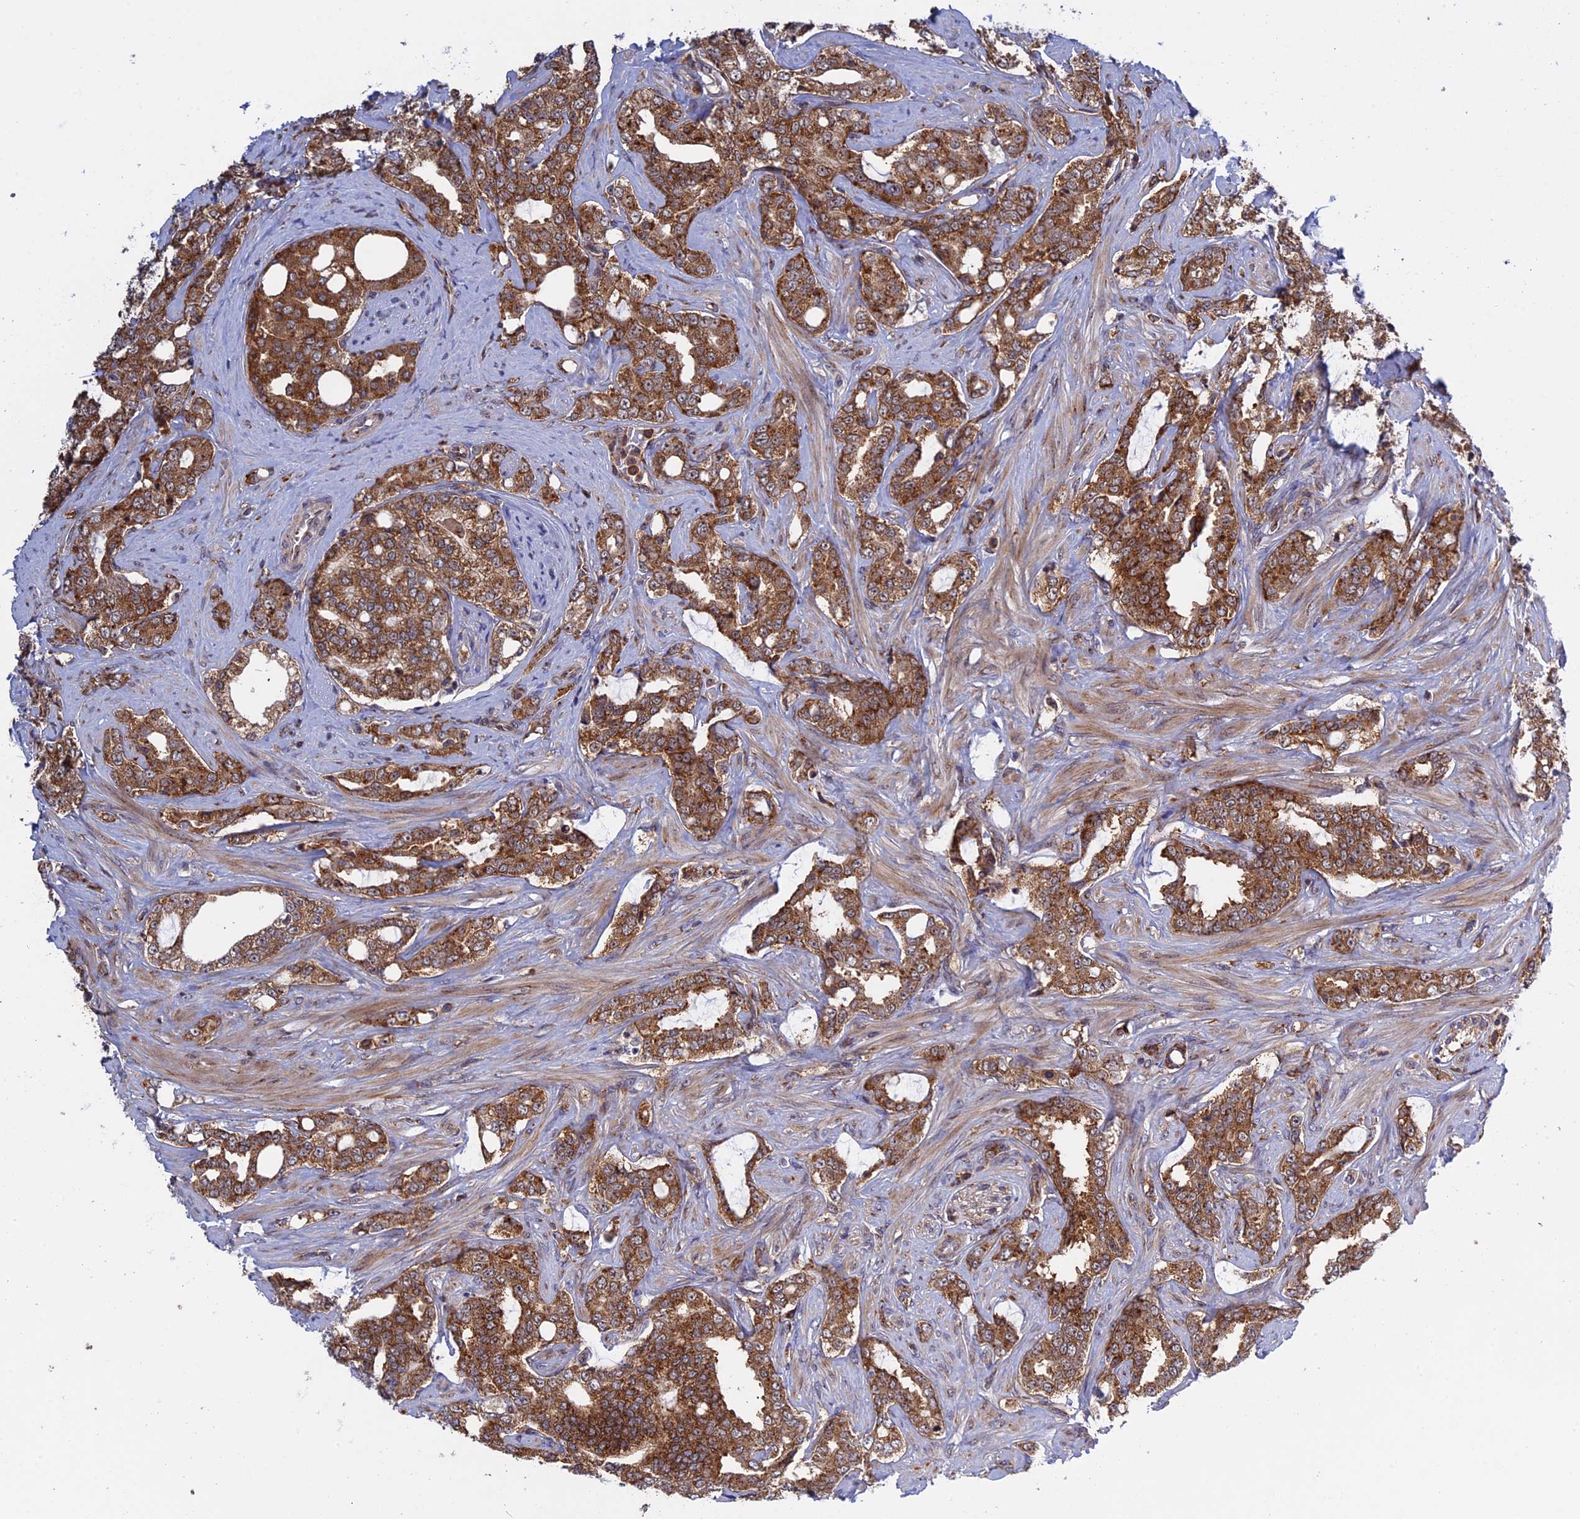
{"staining": {"intensity": "moderate", "quantity": ">75%", "location": "cytoplasmic/membranous"}, "tissue": "prostate cancer", "cell_type": "Tumor cells", "image_type": "cancer", "snomed": [{"axis": "morphology", "description": "Adenocarcinoma, High grade"}, {"axis": "topography", "description": "Prostate"}], "caption": "The micrograph demonstrates staining of prostate cancer, revealing moderate cytoplasmic/membranous protein positivity (brown color) within tumor cells. The protein is shown in brown color, while the nuclei are stained blue.", "gene": "CLINT1", "patient": {"sex": "male", "age": 64}}